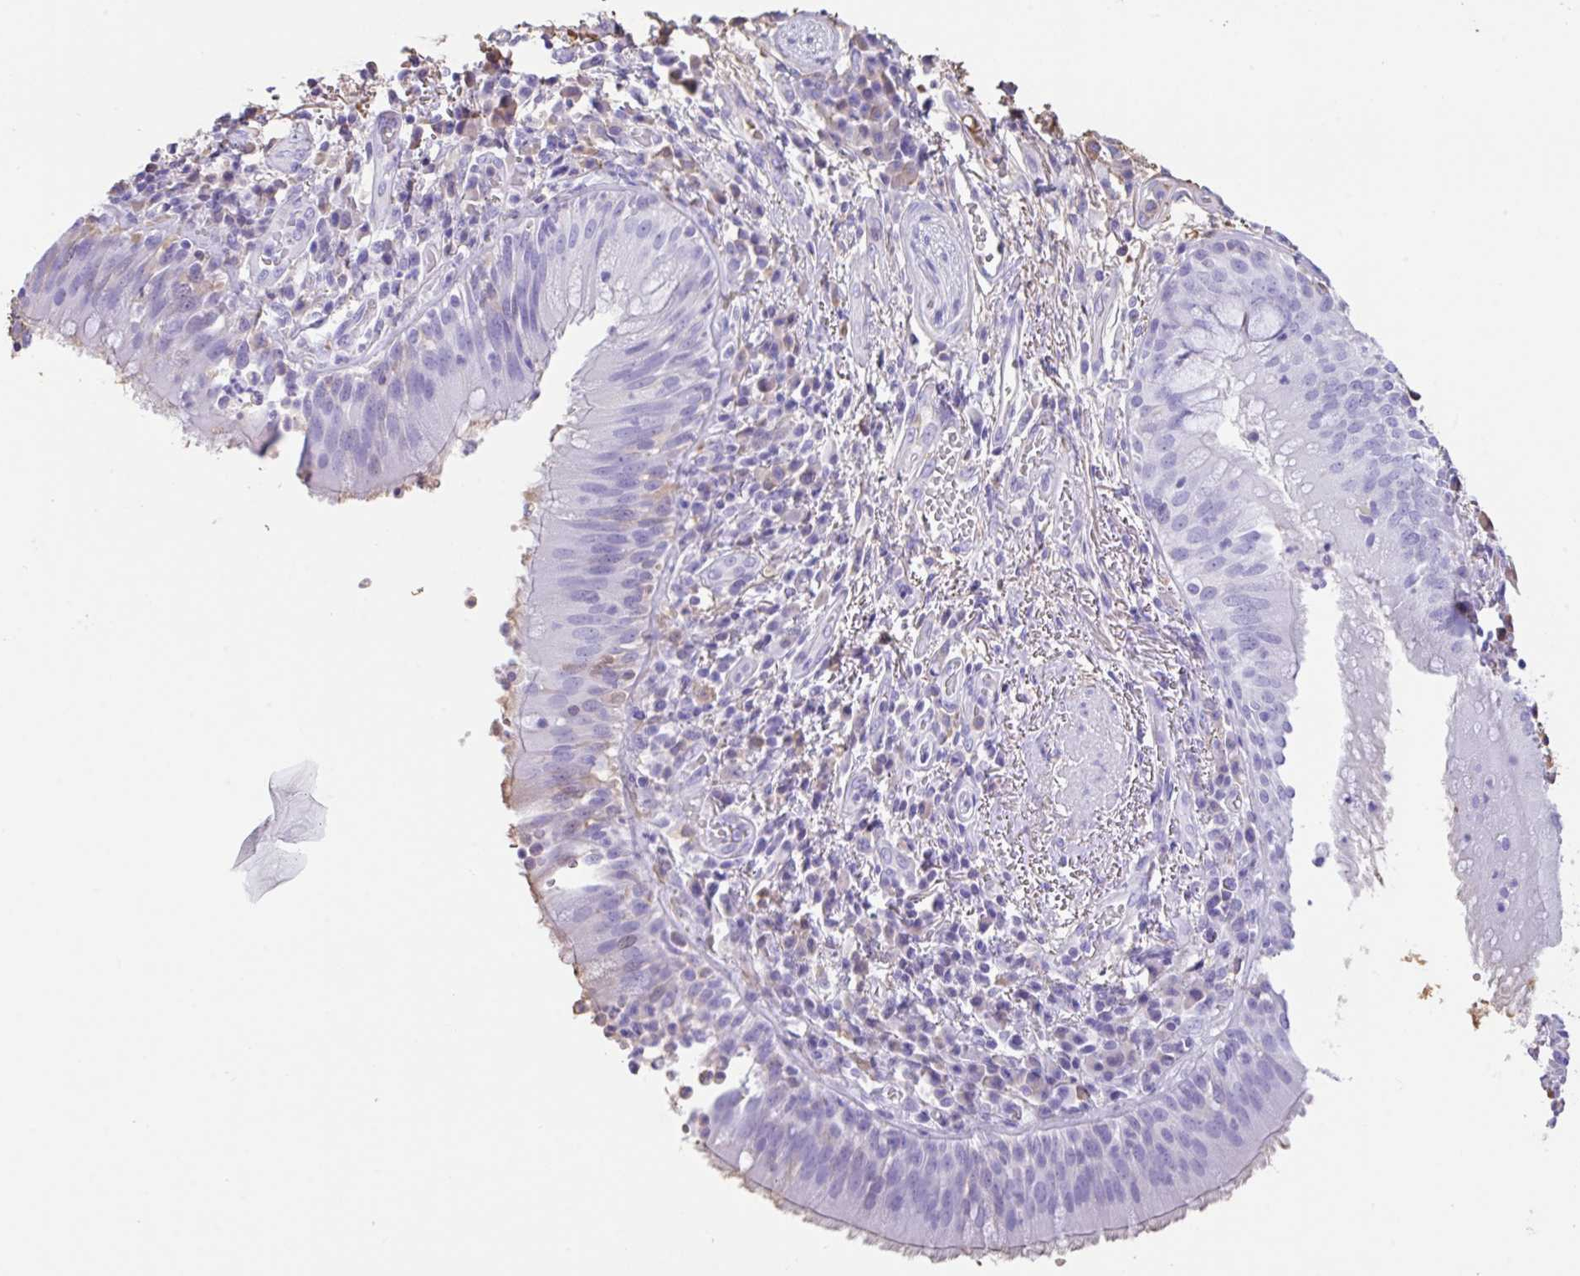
{"staining": {"intensity": "negative", "quantity": "none", "location": "none"}, "tissue": "bronchus", "cell_type": "Respiratory epithelial cells", "image_type": "normal", "snomed": [{"axis": "morphology", "description": "Normal tissue, NOS"}, {"axis": "topography", "description": "Cartilage tissue"}, {"axis": "topography", "description": "Bronchus"}], "caption": "The histopathology image exhibits no staining of respiratory epithelial cells in normal bronchus.", "gene": "HOXC12", "patient": {"sex": "male", "age": 56}}